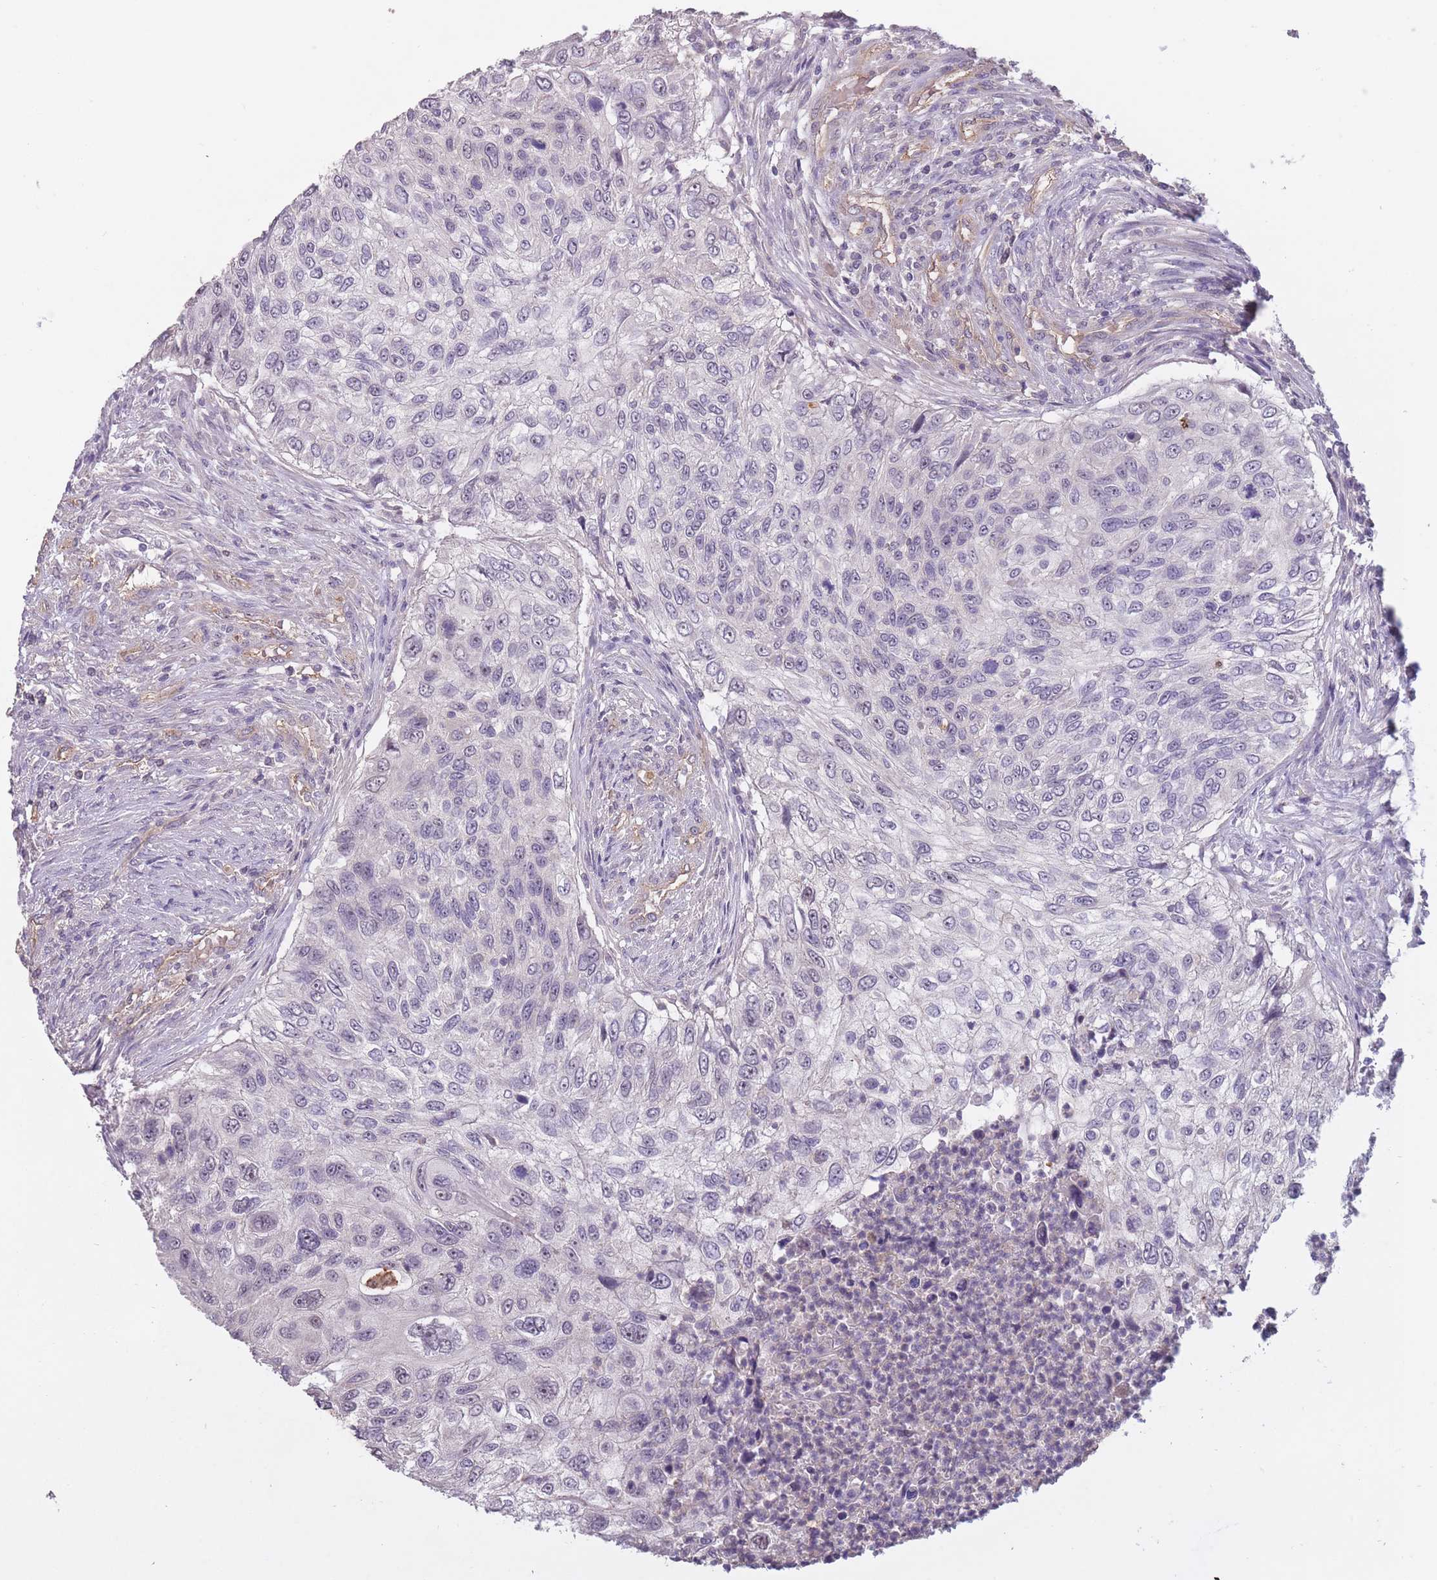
{"staining": {"intensity": "negative", "quantity": "none", "location": "none"}, "tissue": "urothelial cancer", "cell_type": "Tumor cells", "image_type": "cancer", "snomed": [{"axis": "morphology", "description": "Urothelial carcinoma, High grade"}, {"axis": "topography", "description": "Urinary bladder"}], "caption": "Tumor cells show no significant positivity in urothelial carcinoma (high-grade).", "gene": "KIAA1755", "patient": {"sex": "female", "age": 60}}